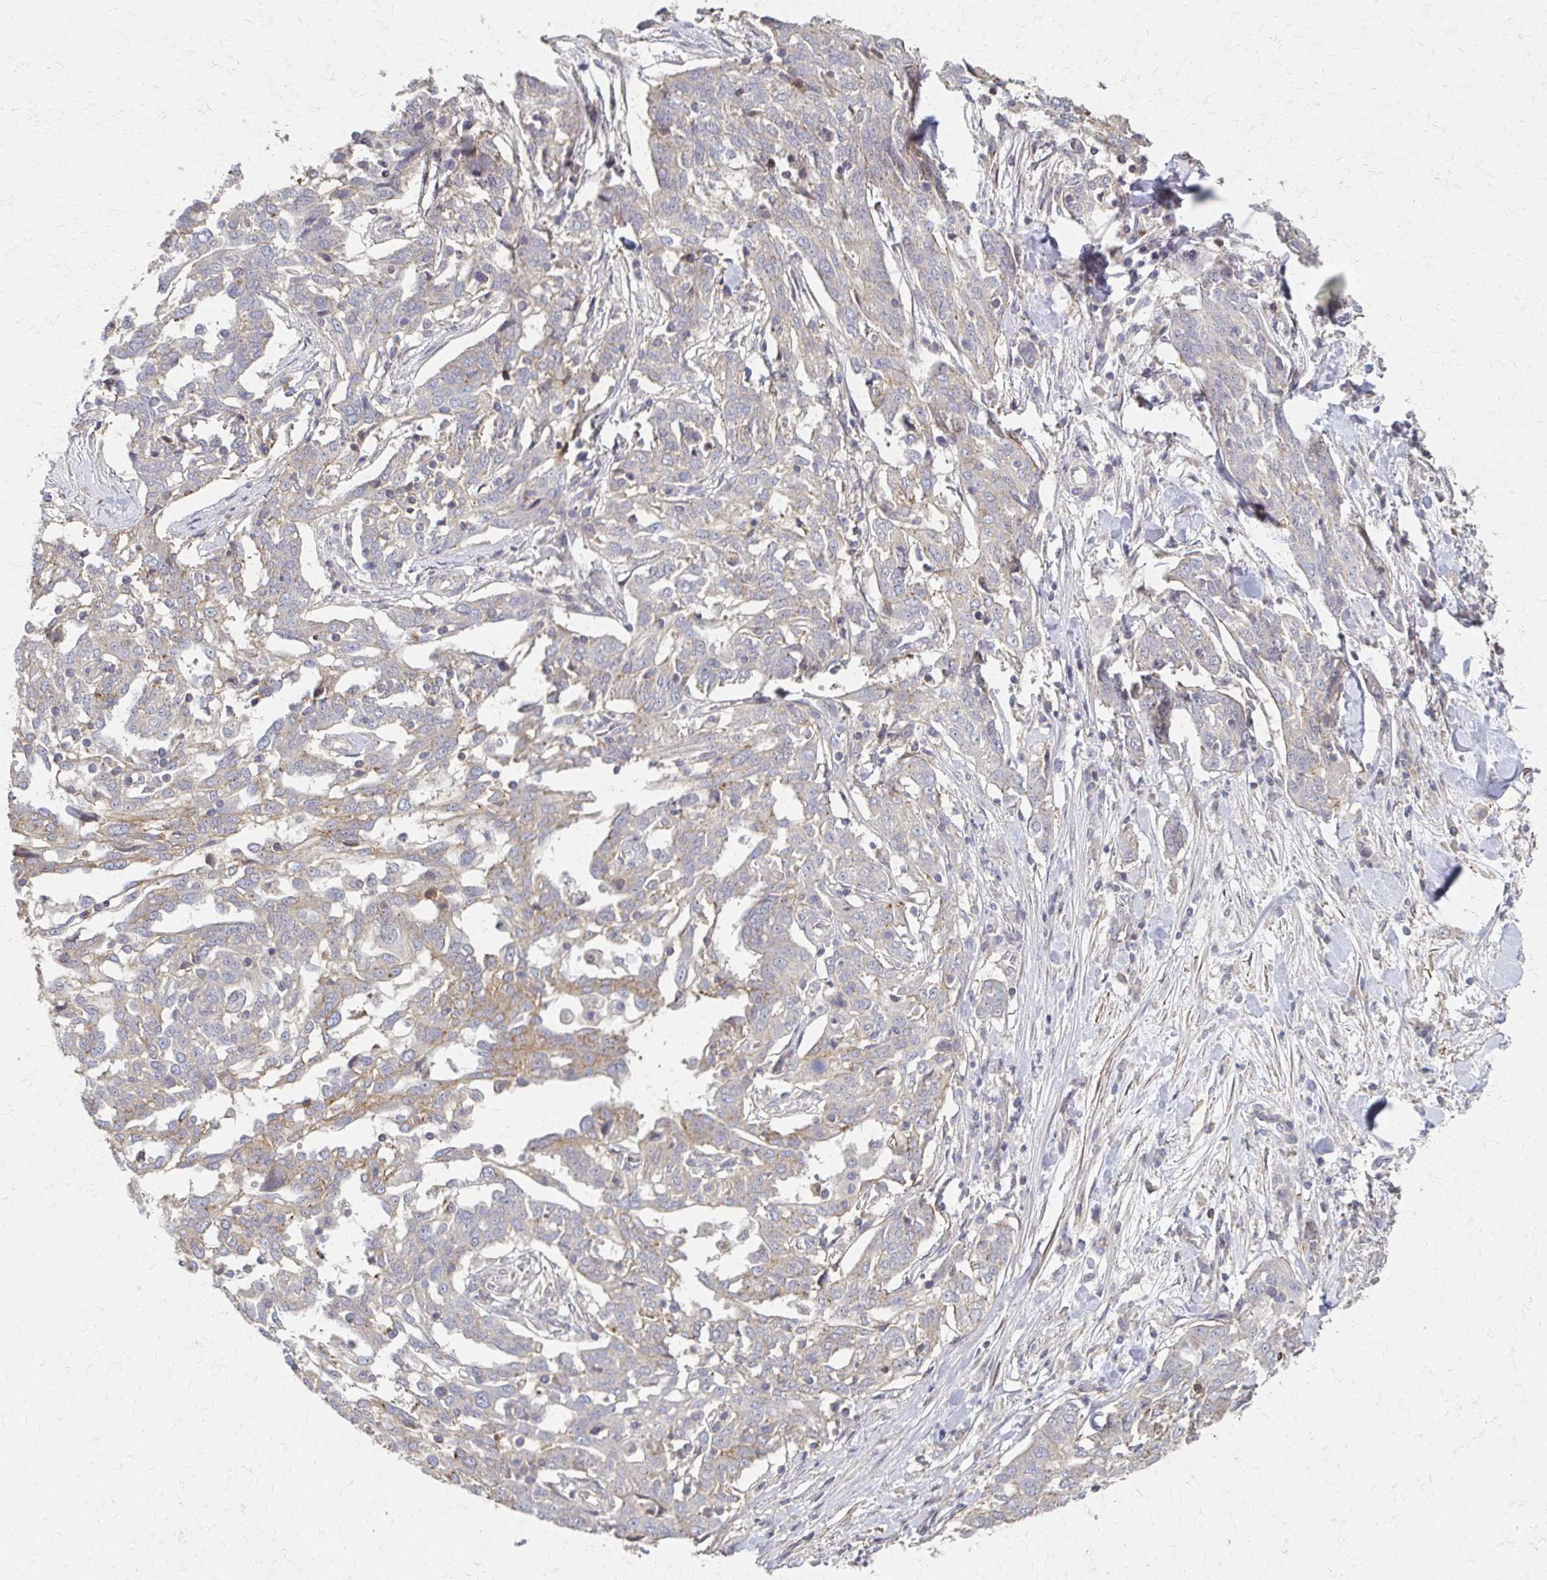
{"staining": {"intensity": "weak", "quantity": "<25%", "location": "cytoplasmic/membranous"}, "tissue": "ovarian cancer", "cell_type": "Tumor cells", "image_type": "cancer", "snomed": [{"axis": "morphology", "description": "Cystadenocarcinoma, serous, NOS"}, {"axis": "topography", "description": "Ovary"}], "caption": "Ovarian cancer stained for a protein using IHC exhibits no staining tumor cells.", "gene": "EOLA2", "patient": {"sex": "female", "age": 67}}